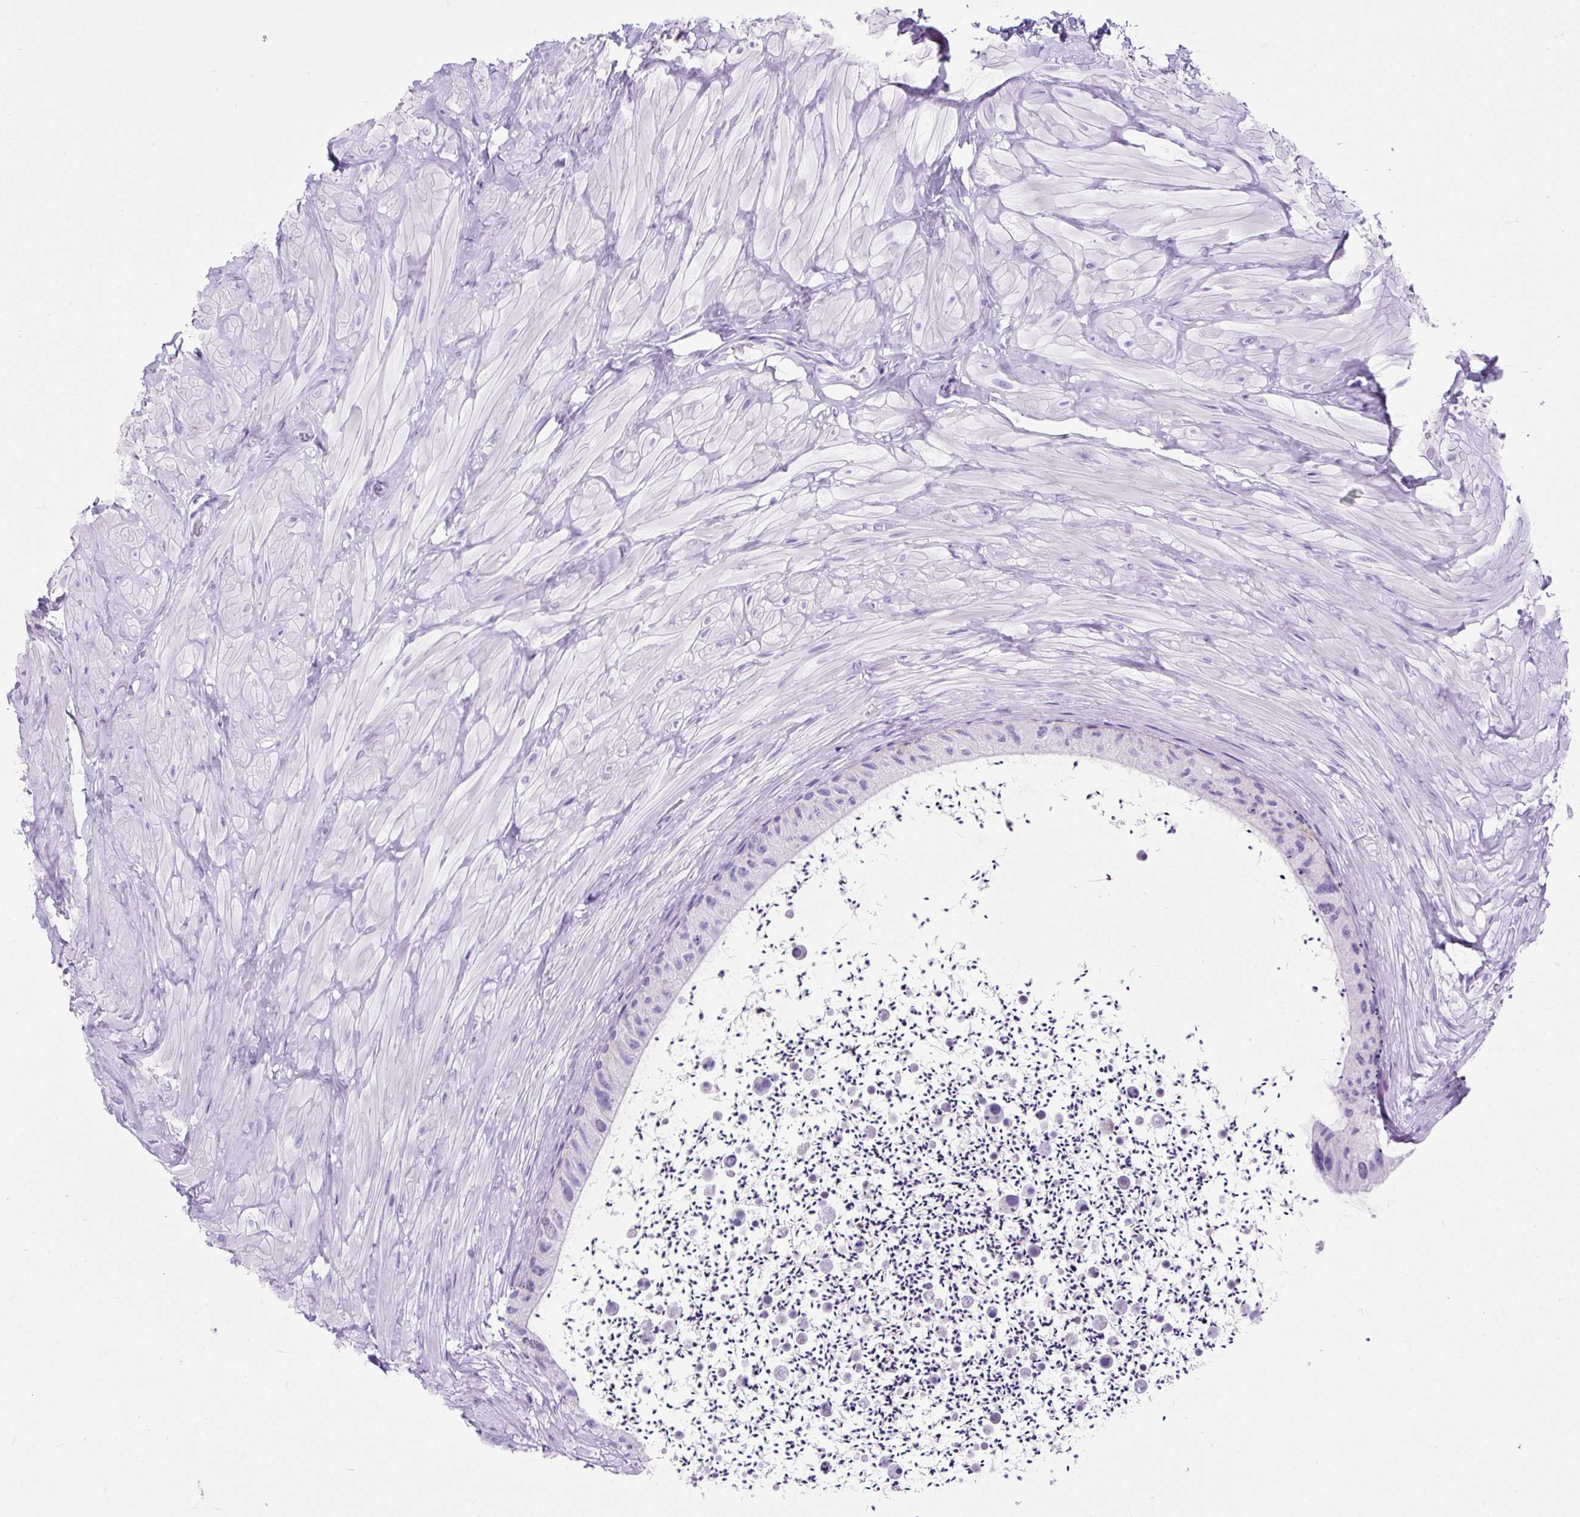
{"staining": {"intensity": "negative", "quantity": "none", "location": "none"}, "tissue": "epididymis", "cell_type": "Glandular cells", "image_type": "normal", "snomed": [{"axis": "morphology", "description": "Normal tissue, NOS"}, {"axis": "topography", "description": "Epididymis"}, {"axis": "topography", "description": "Peripheral nerve tissue"}], "caption": "The histopathology image shows no significant expression in glandular cells of epididymis.", "gene": "KRT12", "patient": {"sex": "male", "age": 32}}